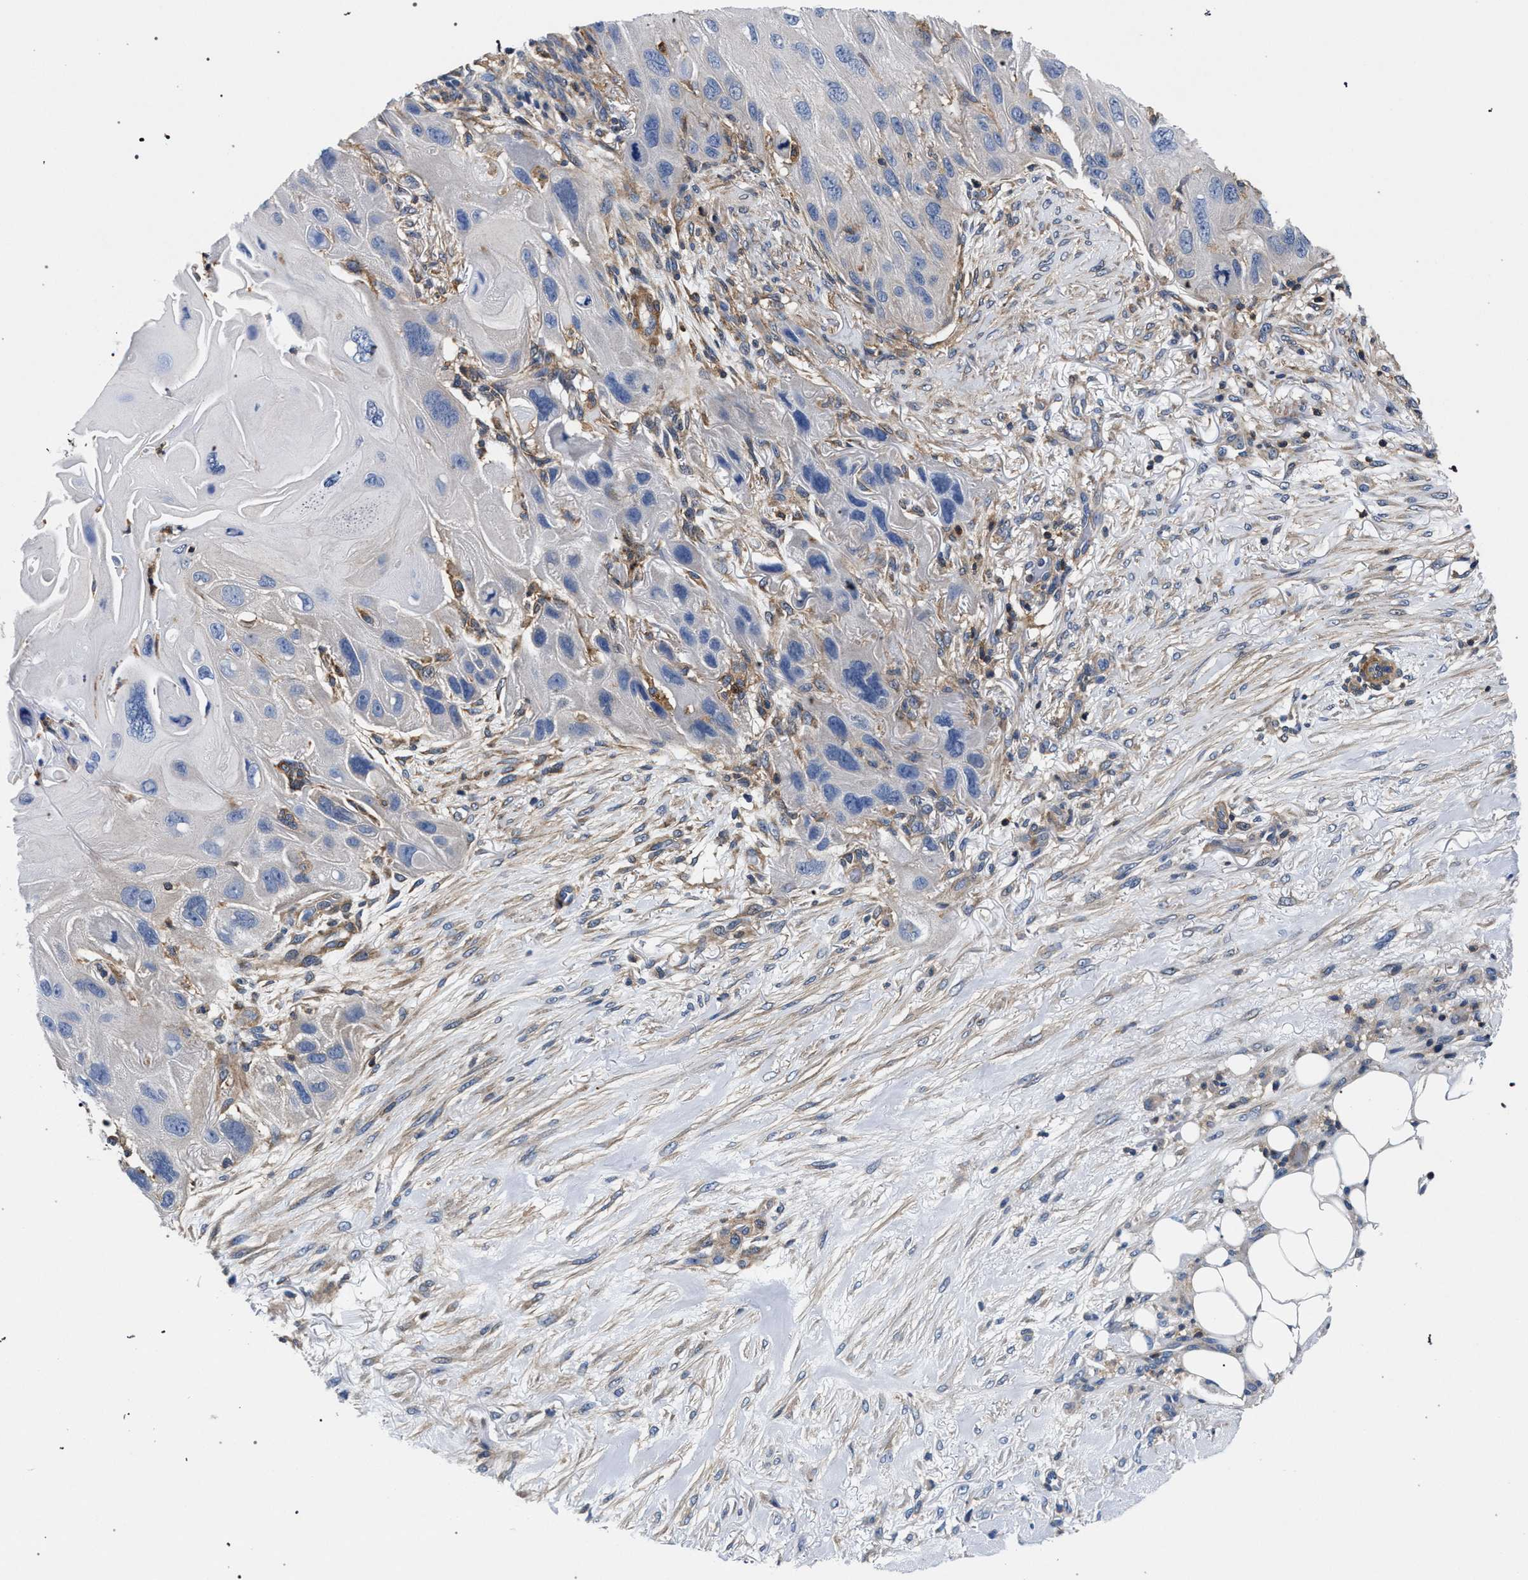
{"staining": {"intensity": "negative", "quantity": "none", "location": "none"}, "tissue": "skin cancer", "cell_type": "Tumor cells", "image_type": "cancer", "snomed": [{"axis": "morphology", "description": "Squamous cell carcinoma, NOS"}, {"axis": "topography", "description": "Skin"}], "caption": "High power microscopy micrograph of an immunohistochemistry image of skin cancer, revealing no significant positivity in tumor cells.", "gene": "LASP1", "patient": {"sex": "female", "age": 77}}